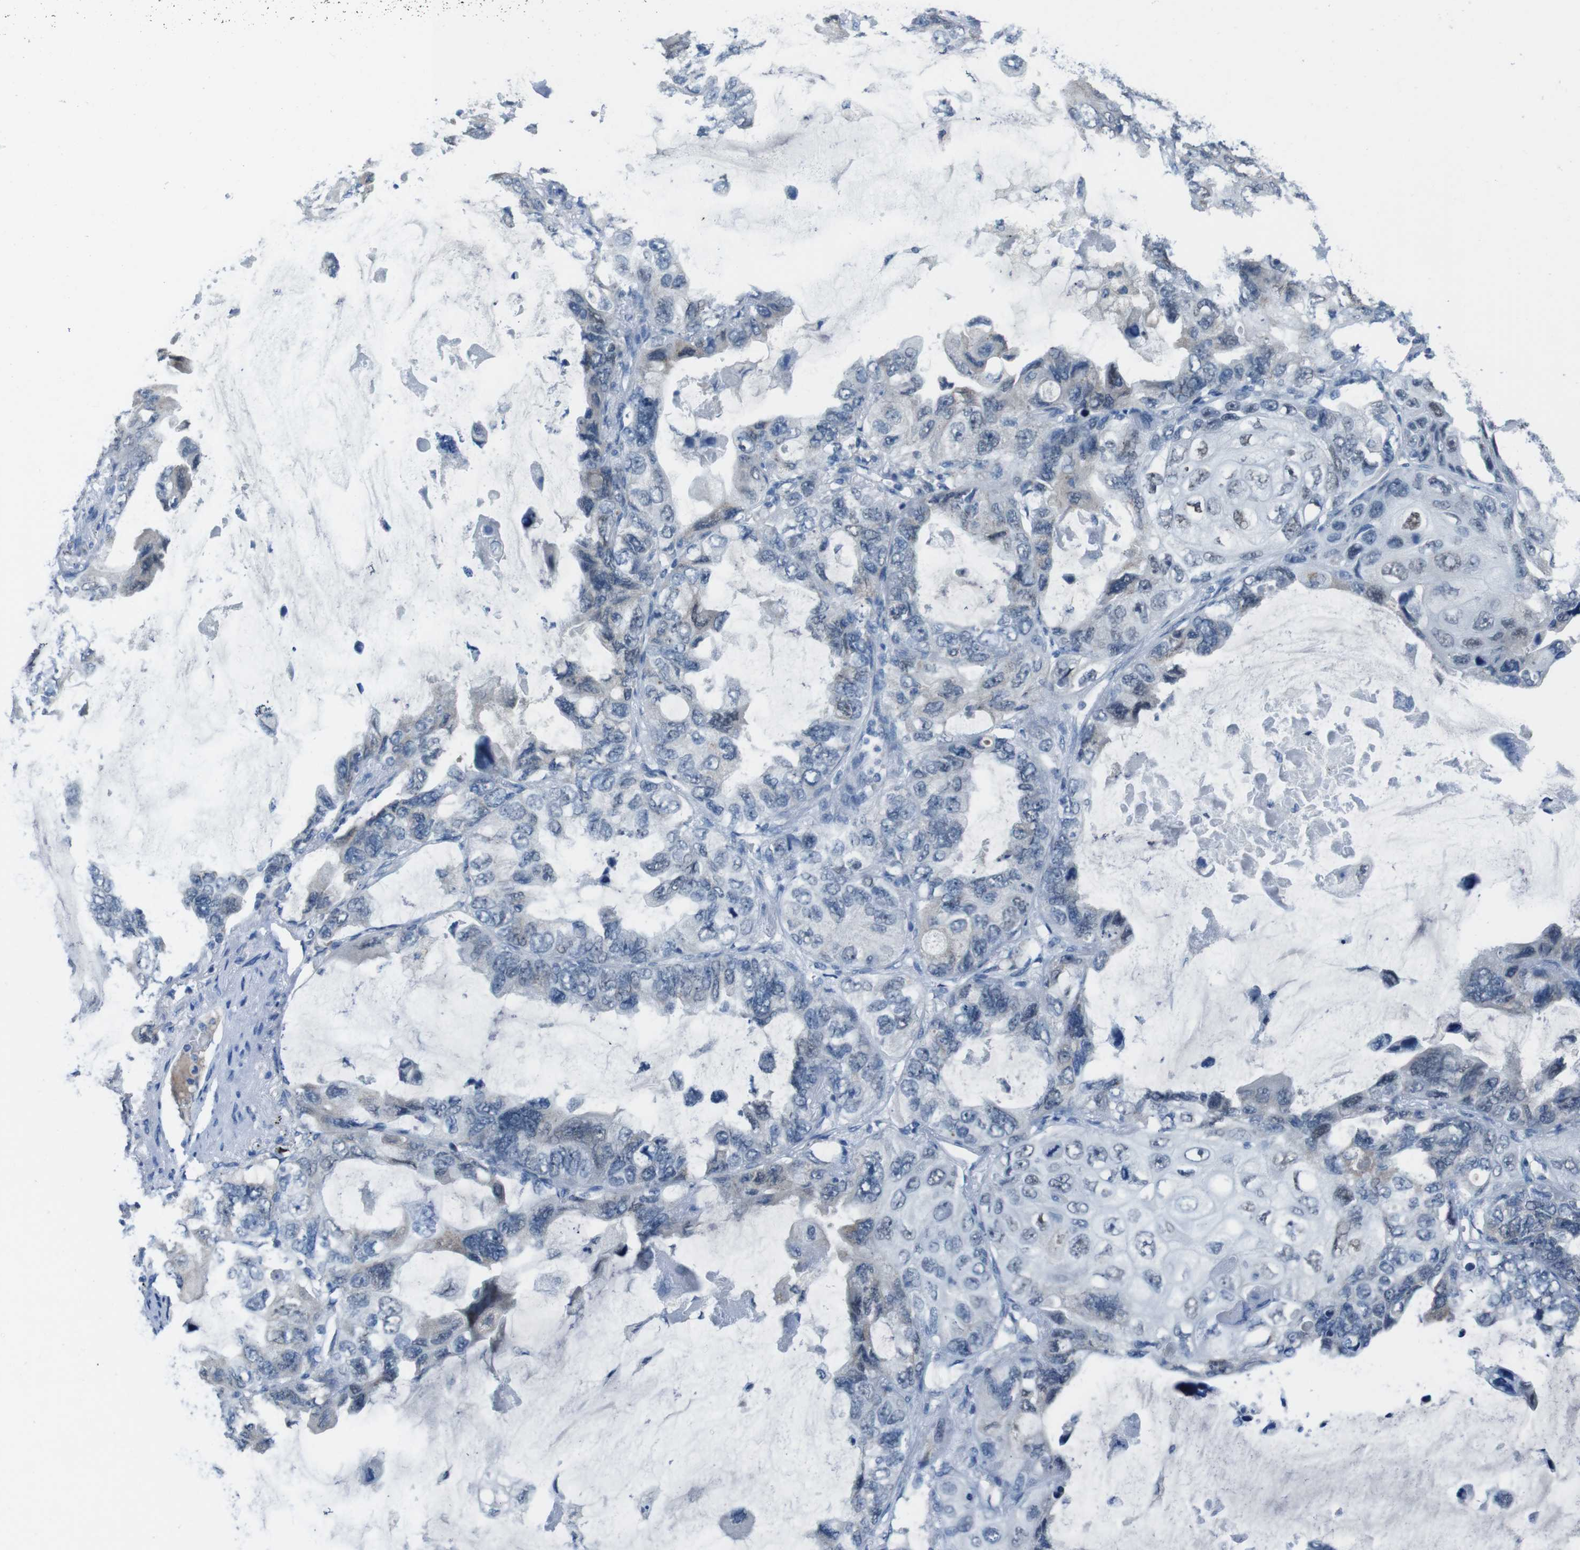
{"staining": {"intensity": "negative", "quantity": "none", "location": "none"}, "tissue": "lung cancer", "cell_type": "Tumor cells", "image_type": "cancer", "snomed": [{"axis": "morphology", "description": "Squamous cell carcinoma, NOS"}, {"axis": "topography", "description": "Lung"}], "caption": "This is an immunohistochemistry (IHC) photomicrograph of lung cancer (squamous cell carcinoma). There is no staining in tumor cells.", "gene": "CDHR2", "patient": {"sex": "female", "age": 73}}